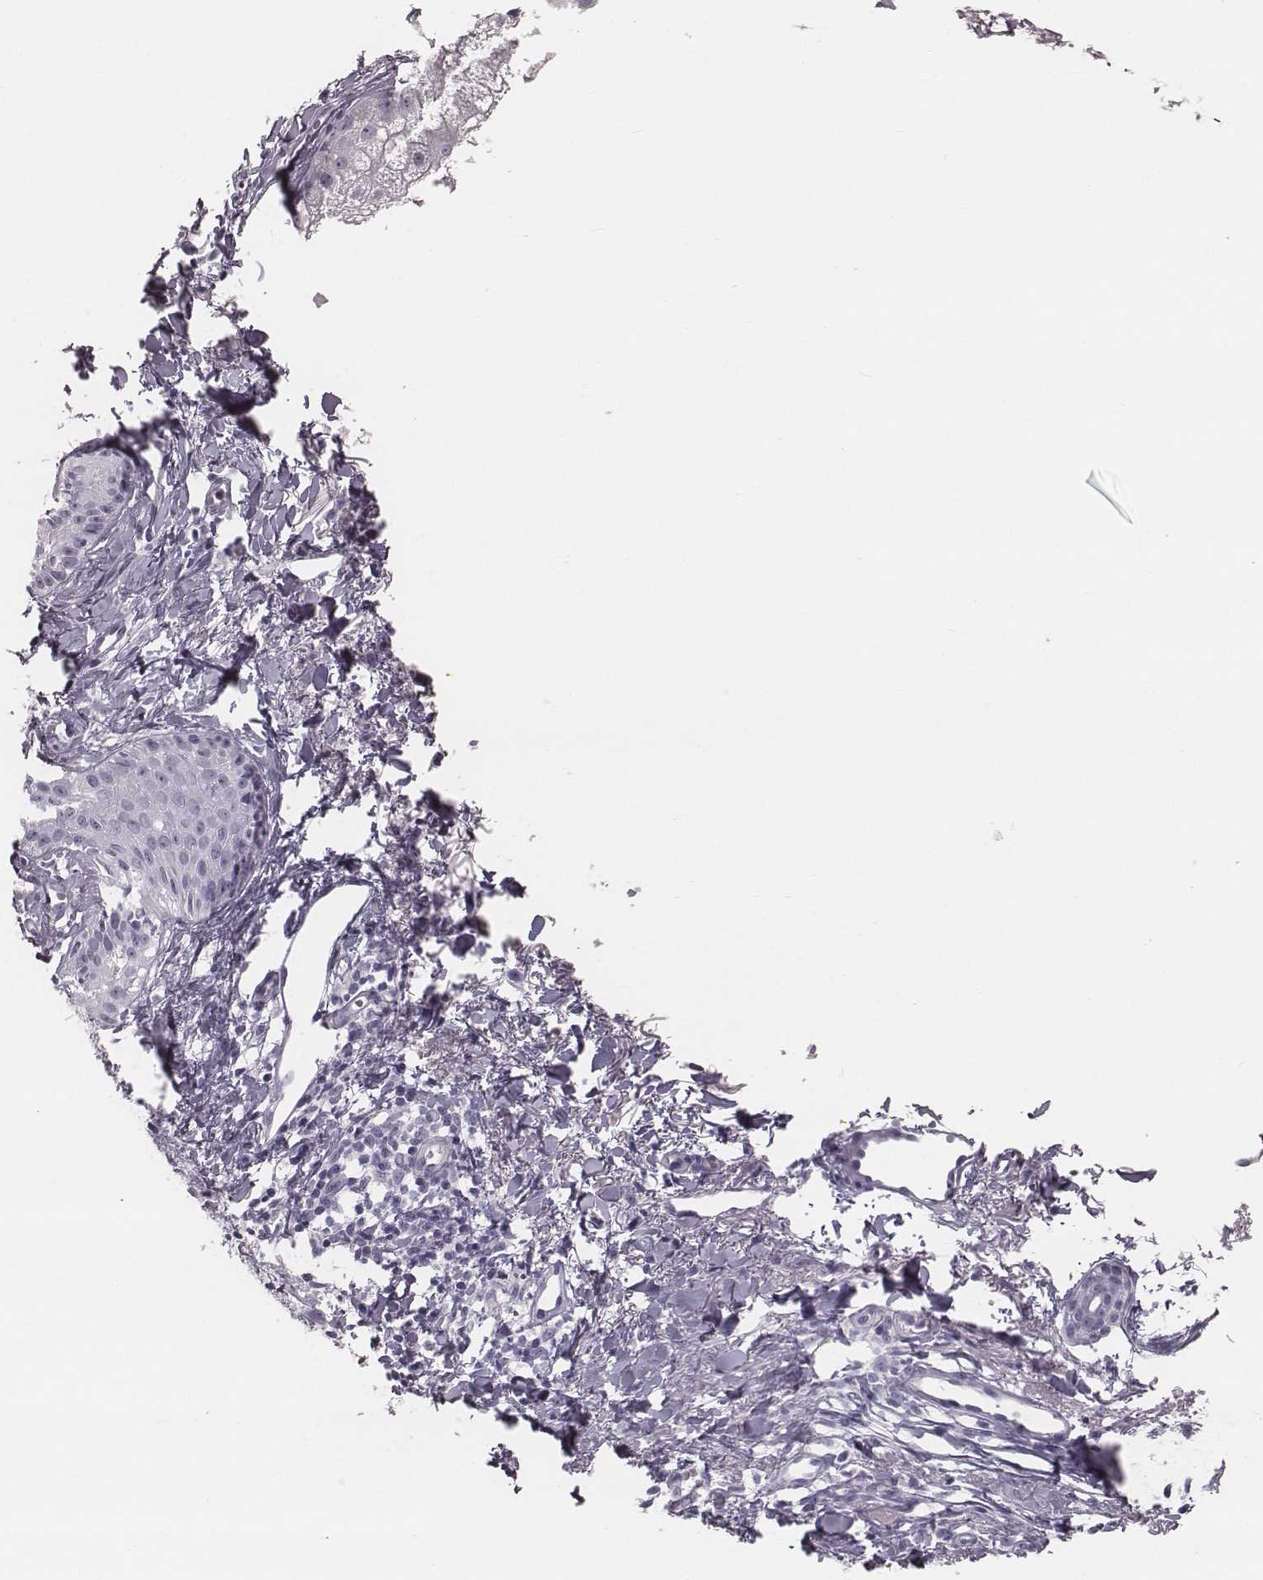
{"staining": {"intensity": "negative", "quantity": "none", "location": "none"}, "tissue": "skin cancer", "cell_type": "Tumor cells", "image_type": "cancer", "snomed": [{"axis": "morphology", "description": "Basal cell carcinoma"}, {"axis": "topography", "description": "Skin"}], "caption": "This photomicrograph is of basal cell carcinoma (skin) stained with IHC to label a protein in brown with the nuclei are counter-stained blue. There is no positivity in tumor cells.", "gene": "KRT74", "patient": {"sex": "male", "age": 72}}